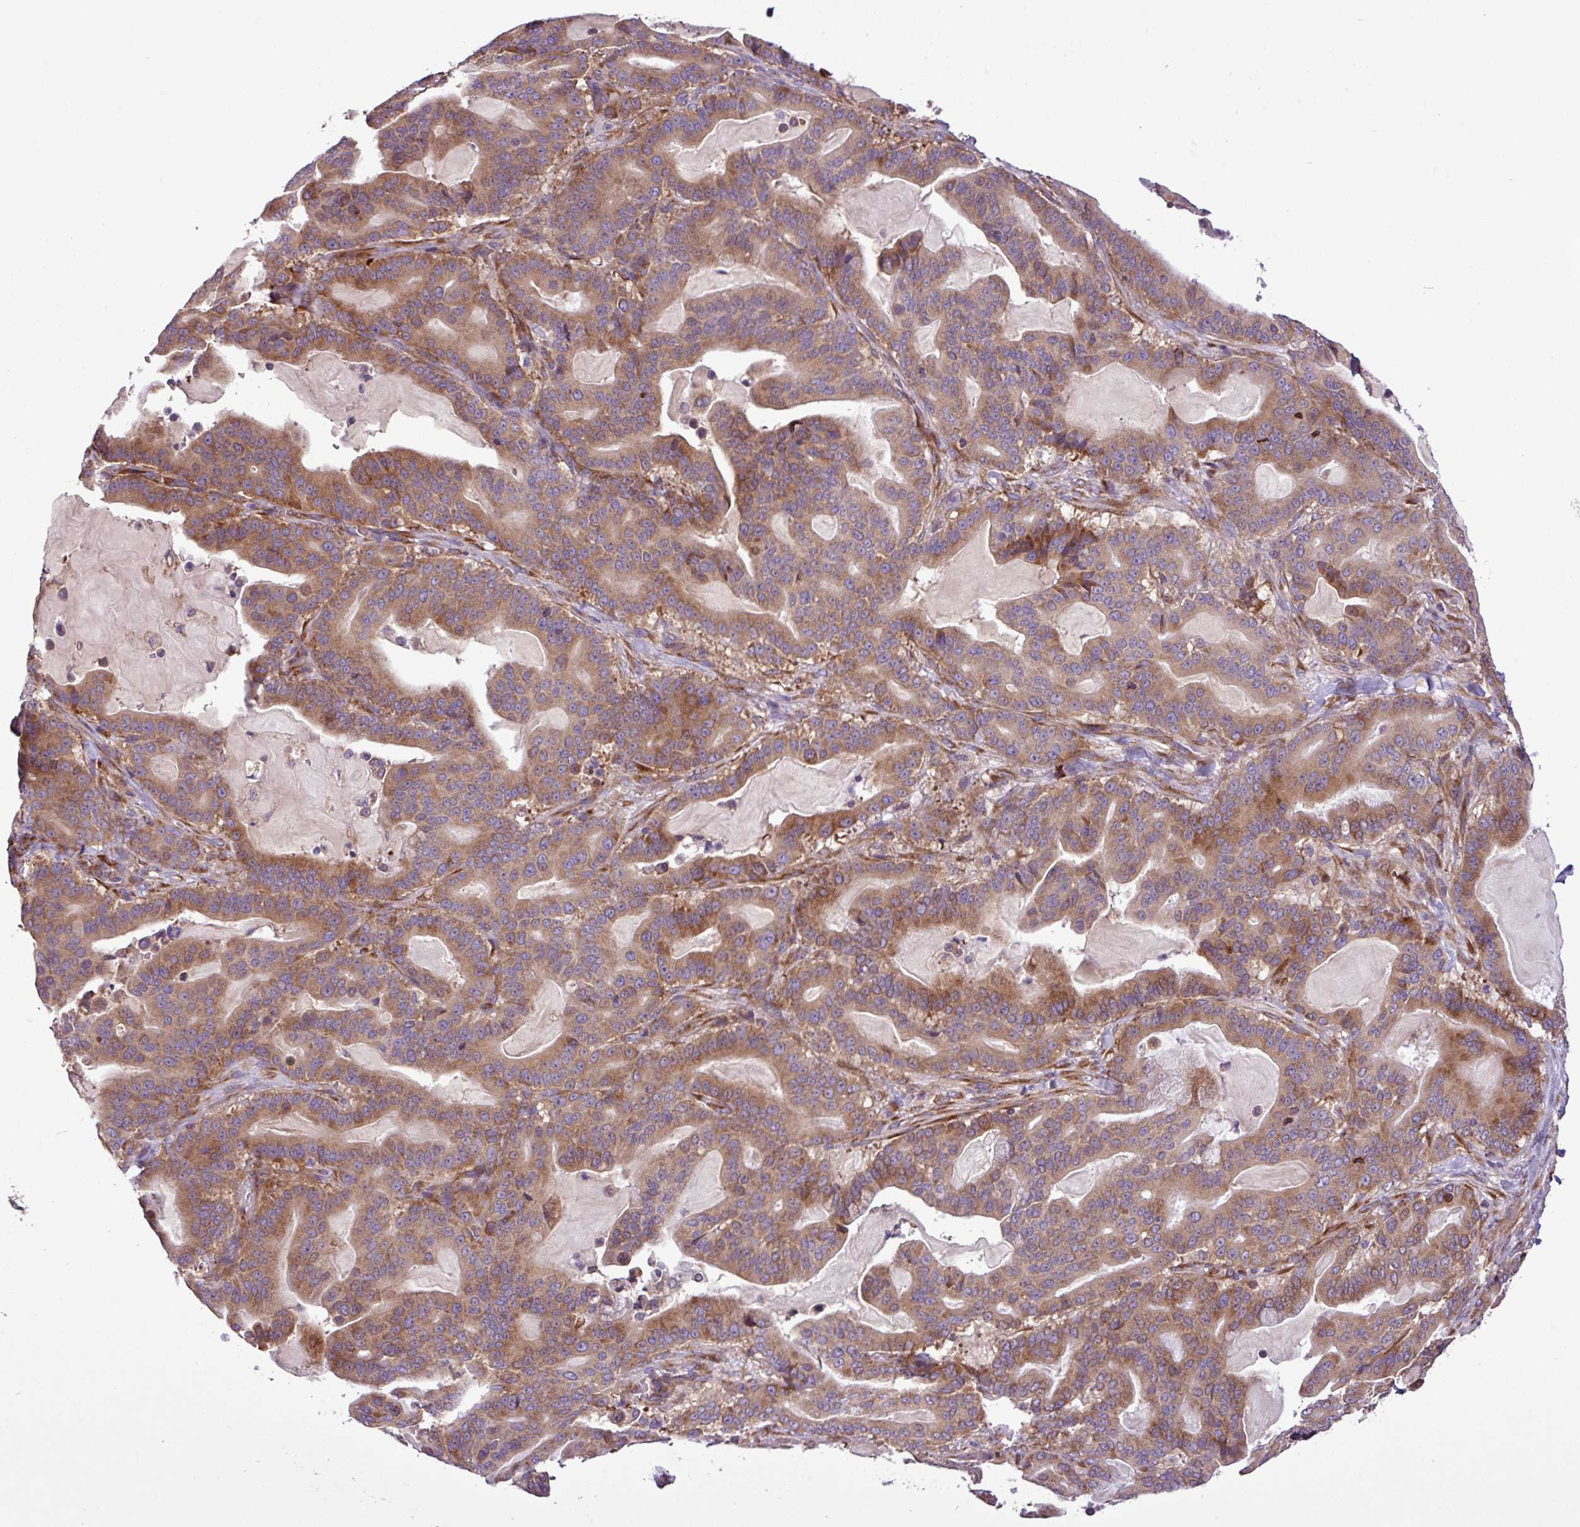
{"staining": {"intensity": "moderate", "quantity": ">75%", "location": "cytoplasmic/membranous"}, "tissue": "pancreatic cancer", "cell_type": "Tumor cells", "image_type": "cancer", "snomed": [{"axis": "morphology", "description": "Adenocarcinoma, NOS"}, {"axis": "topography", "description": "Pancreas"}], "caption": "Approximately >75% of tumor cells in adenocarcinoma (pancreatic) display moderate cytoplasmic/membranous protein staining as visualized by brown immunohistochemical staining.", "gene": "RPL13", "patient": {"sex": "male", "age": 63}}